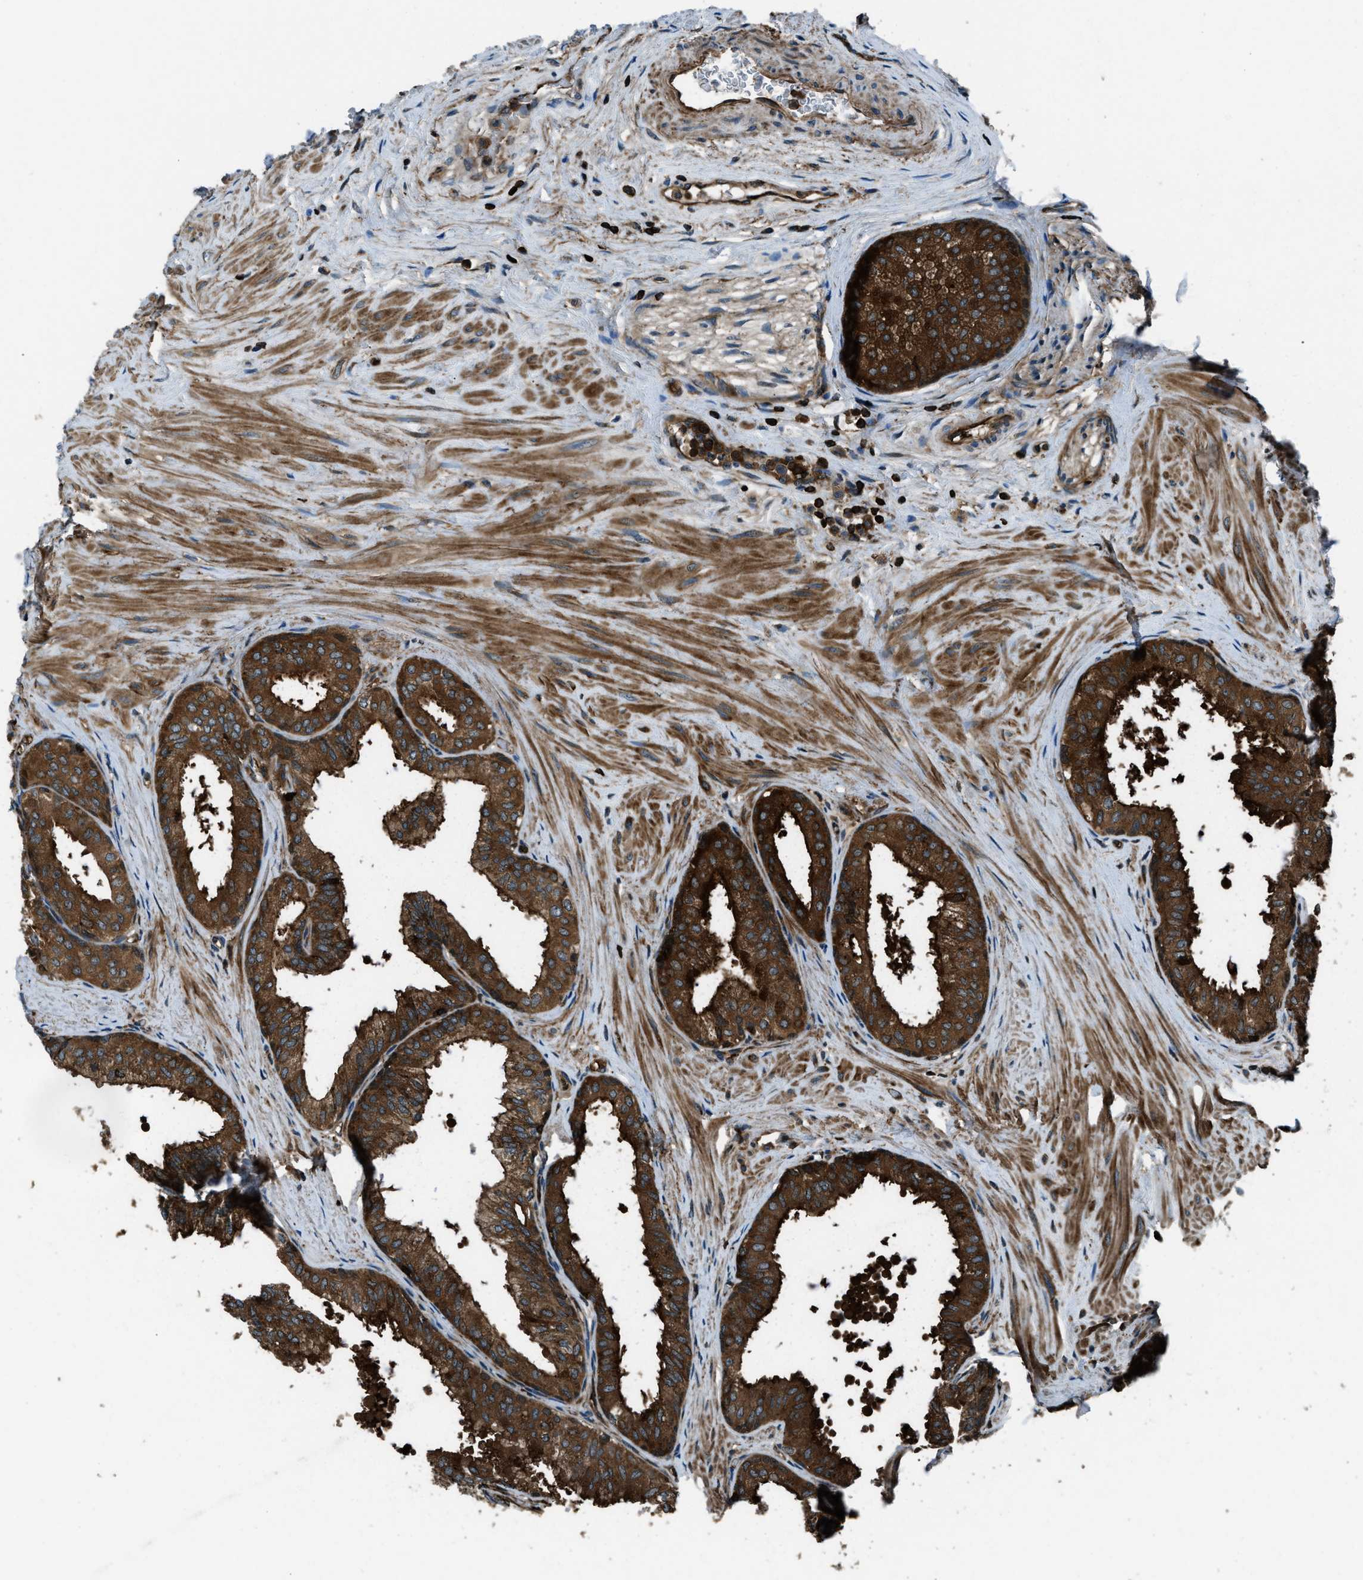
{"staining": {"intensity": "moderate", "quantity": ">75%", "location": "cytoplasmic/membranous"}, "tissue": "seminal vesicle", "cell_type": "Glandular cells", "image_type": "normal", "snomed": [{"axis": "morphology", "description": "Normal tissue, NOS"}, {"axis": "topography", "description": "Prostate"}, {"axis": "topography", "description": "Seminal veicle"}], "caption": "Immunohistochemistry image of unremarkable seminal vesicle: seminal vesicle stained using immunohistochemistry (IHC) reveals medium levels of moderate protein expression localized specifically in the cytoplasmic/membranous of glandular cells, appearing as a cytoplasmic/membranous brown color.", "gene": "SNX30", "patient": {"sex": "male", "age": 60}}